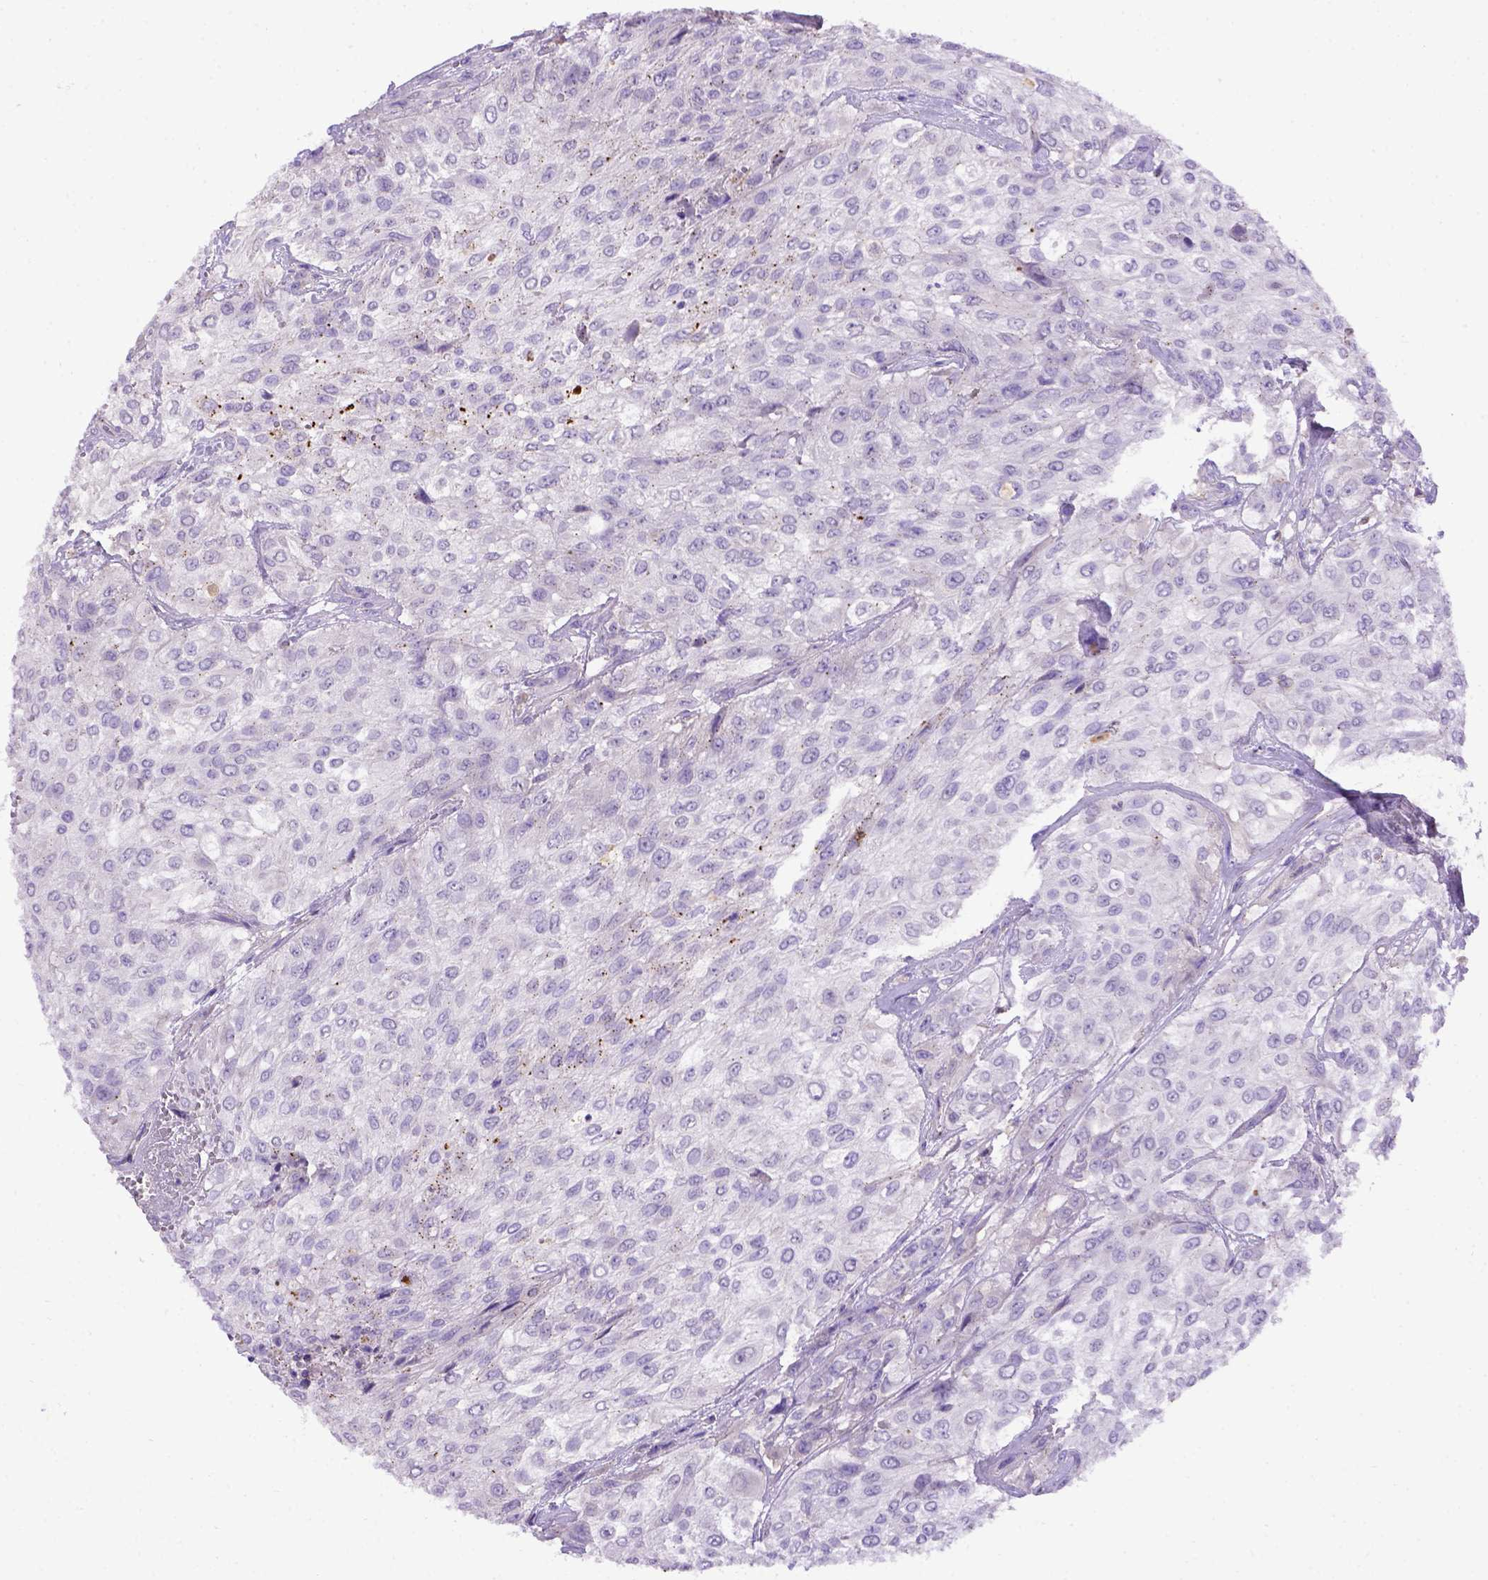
{"staining": {"intensity": "negative", "quantity": "none", "location": "none"}, "tissue": "urothelial cancer", "cell_type": "Tumor cells", "image_type": "cancer", "snomed": [{"axis": "morphology", "description": "Urothelial carcinoma, High grade"}, {"axis": "topography", "description": "Urinary bladder"}], "caption": "Immunohistochemistry image of neoplastic tissue: urothelial cancer stained with DAB shows no significant protein expression in tumor cells.", "gene": "ADAM12", "patient": {"sex": "male", "age": 57}}